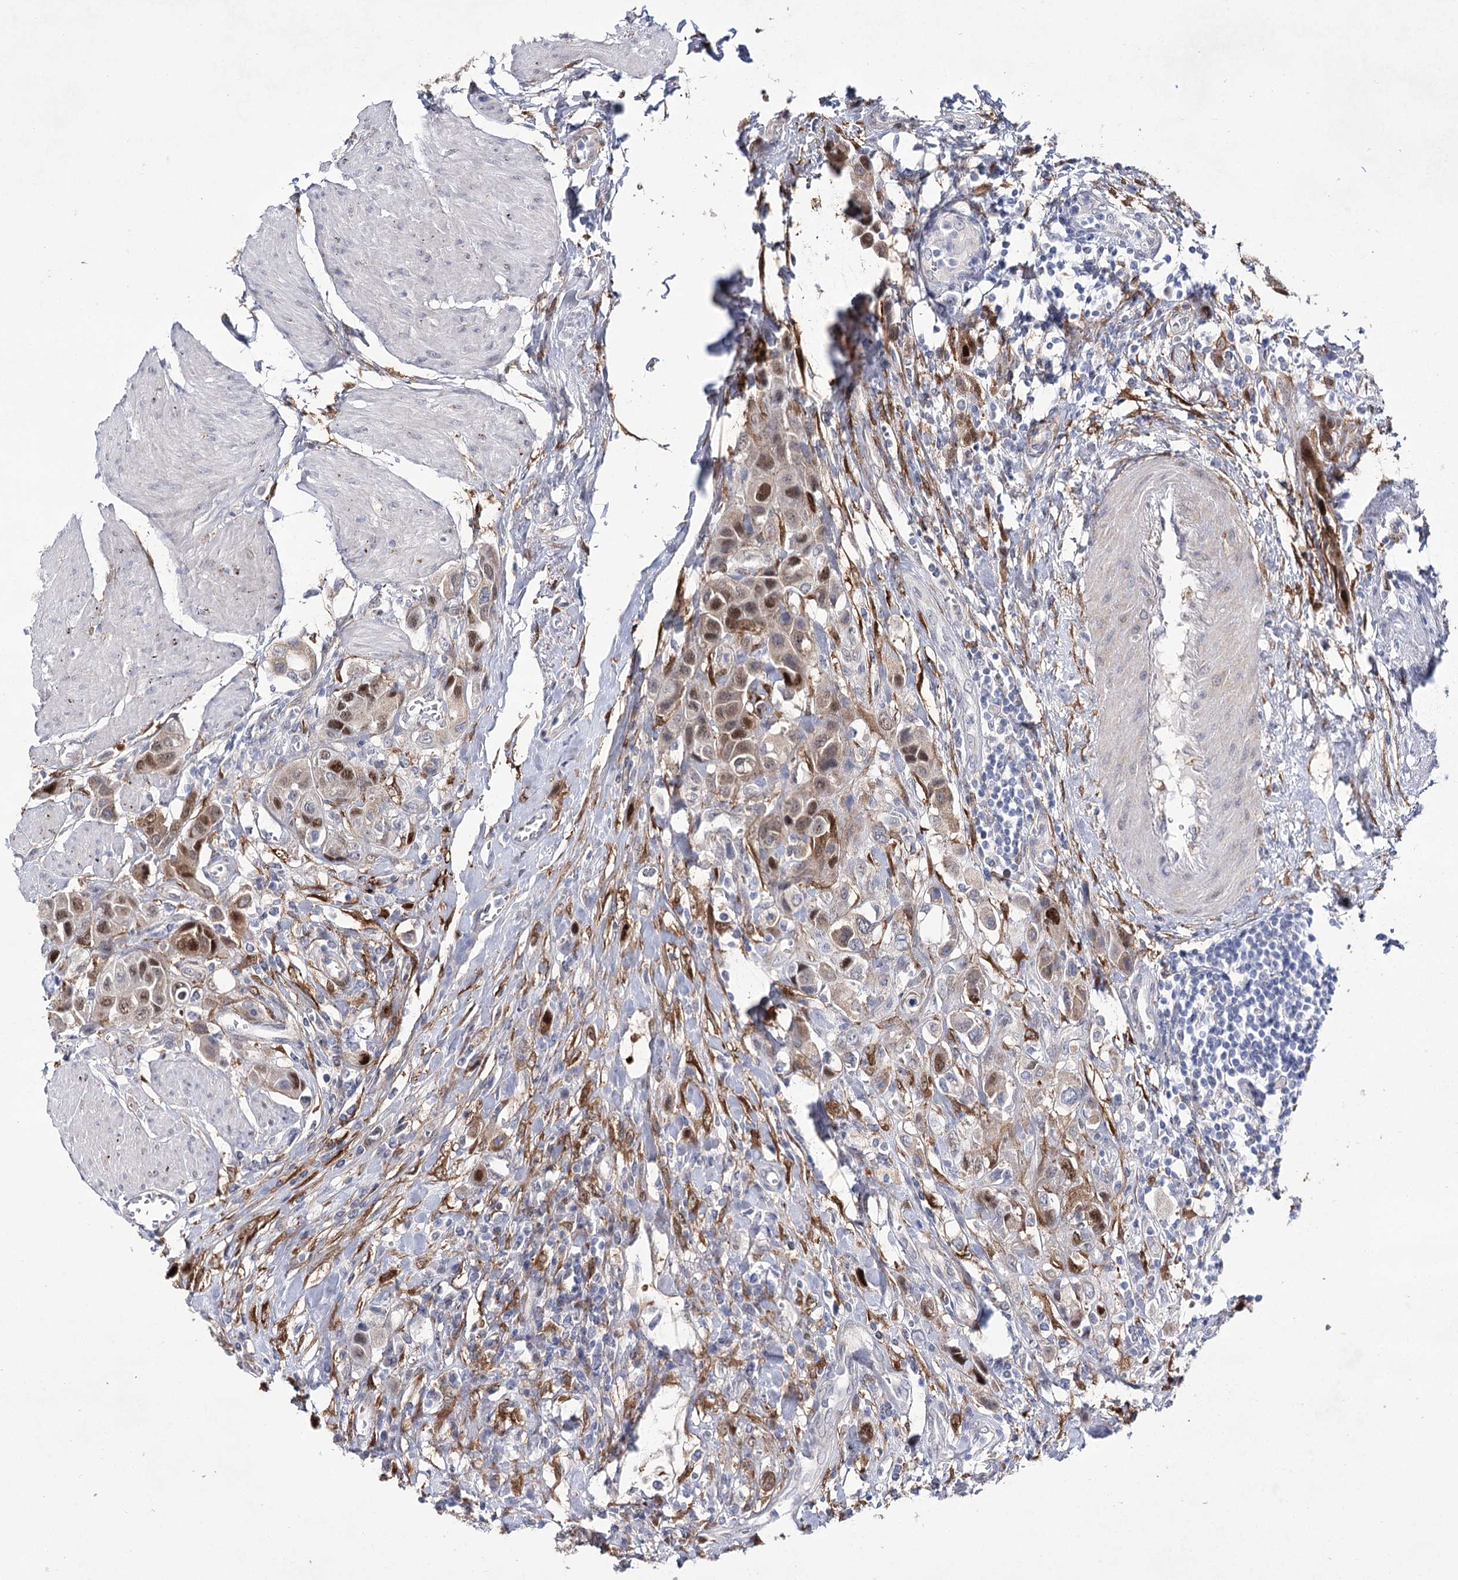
{"staining": {"intensity": "moderate", "quantity": ">75%", "location": "cytoplasmic/membranous,nuclear"}, "tissue": "urothelial cancer", "cell_type": "Tumor cells", "image_type": "cancer", "snomed": [{"axis": "morphology", "description": "Urothelial carcinoma, High grade"}, {"axis": "topography", "description": "Urinary bladder"}], "caption": "This is an image of immunohistochemistry staining of high-grade urothelial carcinoma, which shows moderate positivity in the cytoplasmic/membranous and nuclear of tumor cells.", "gene": "UGDH", "patient": {"sex": "male", "age": 50}}